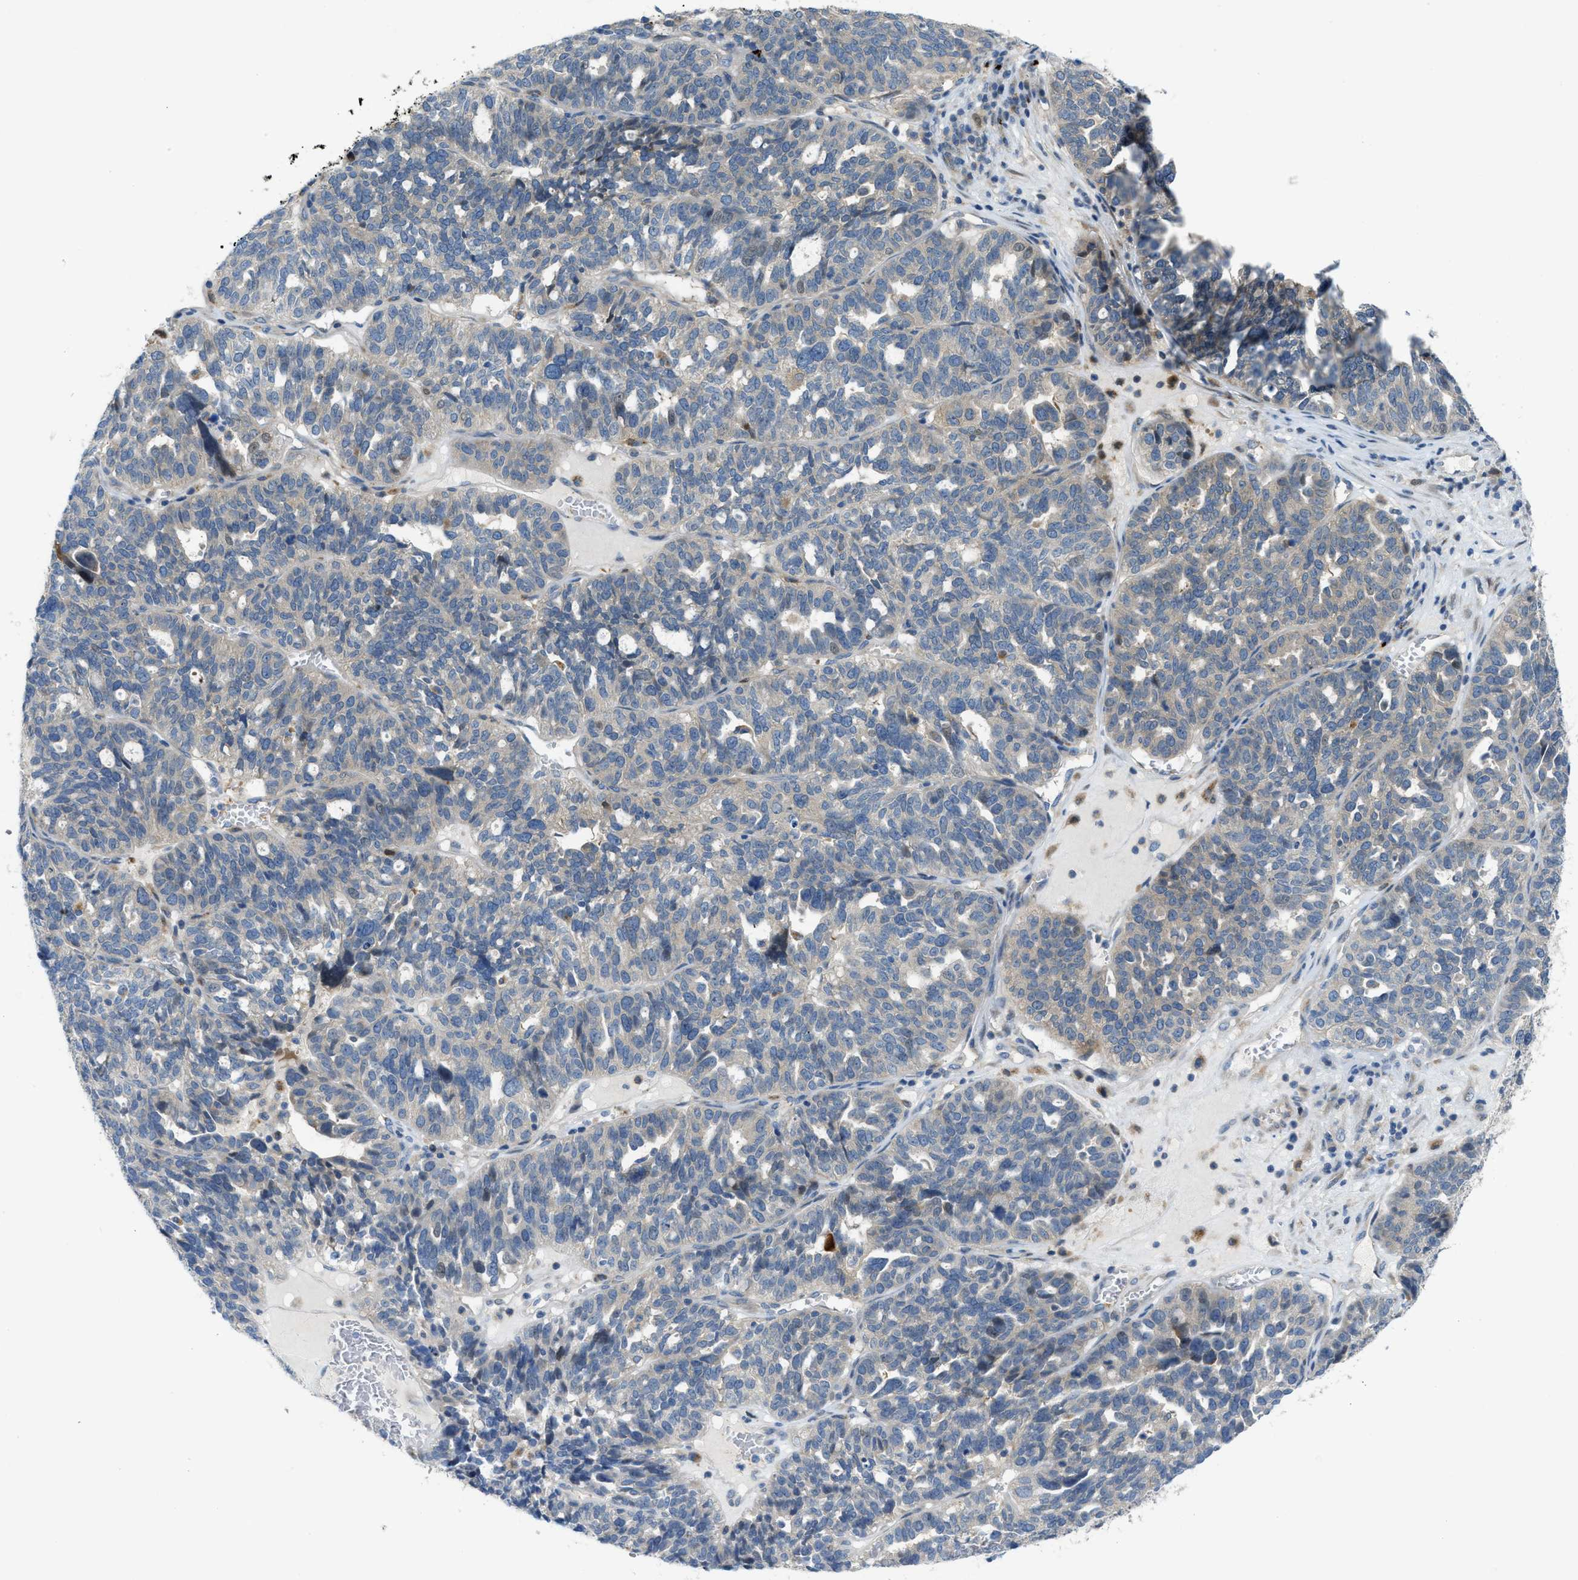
{"staining": {"intensity": "weak", "quantity": "<25%", "location": "cytoplasmic/membranous"}, "tissue": "ovarian cancer", "cell_type": "Tumor cells", "image_type": "cancer", "snomed": [{"axis": "morphology", "description": "Cystadenocarcinoma, serous, NOS"}, {"axis": "topography", "description": "Ovary"}], "caption": "Tumor cells show no significant positivity in serous cystadenocarcinoma (ovarian).", "gene": "KLHDC10", "patient": {"sex": "female", "age": 59}}